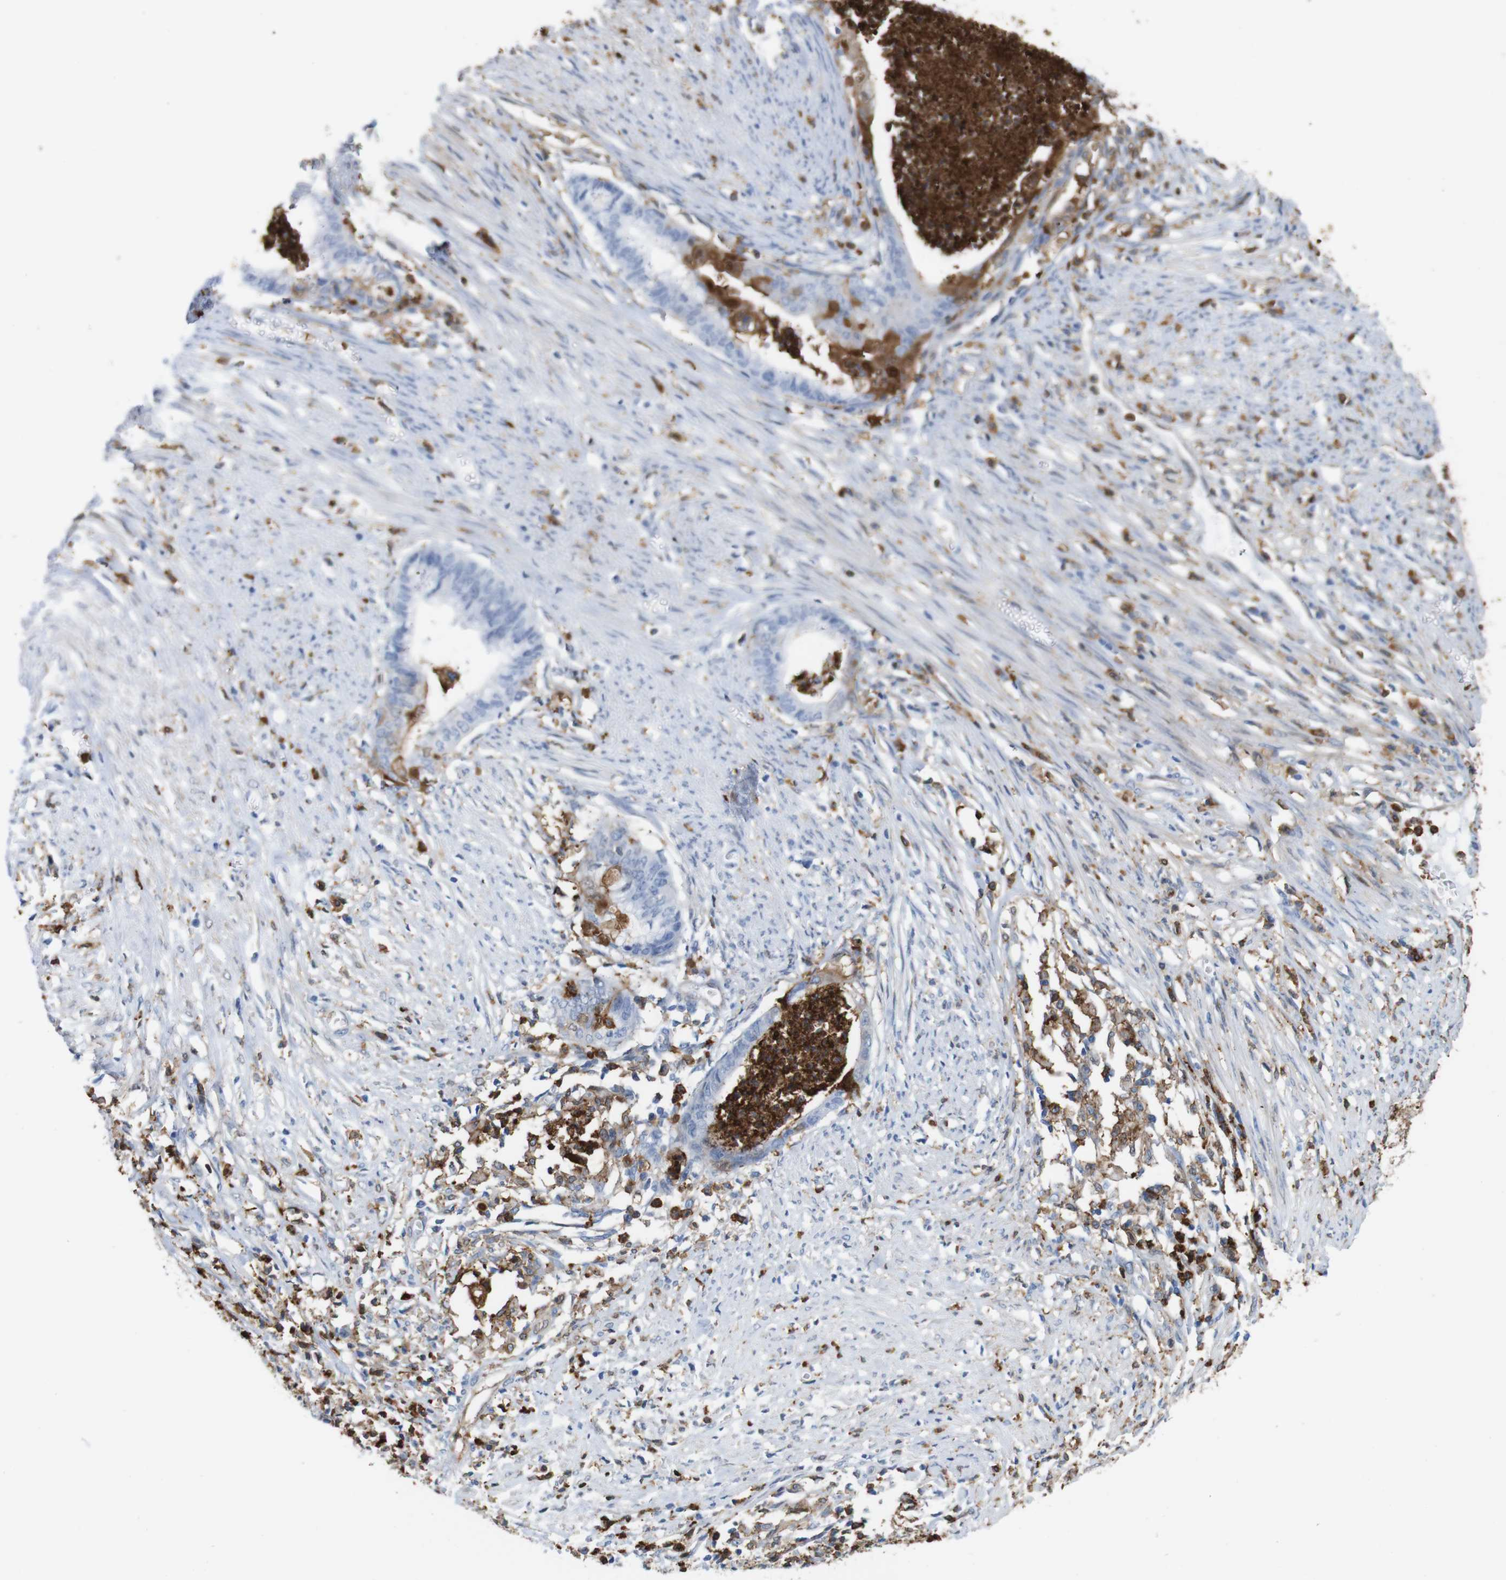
{"staining": {"intensity": "negative", "quantity": "none", "location": "none"}, "tissue": "endometrial cancer", "cell_type": "Tumor cells", "image_type": "cancer", "snomed": [{"axis": "morphology", "description": "Necrosis, NOS"}, {"axis": "morphology", "description": "Adenocarcinoma, NOS"}, {"axis": "topography", "description": "Endometrium"}], "caption": "This histopathology image is of endometrial cancer (adenocarcinoma) stained with immunohistochemistry (IHC) to label a protein in brown with the nuclei are counter-stained blue. There is no expression in tumor cells.", "gene": "ANXA1", "patient": {"sex": "female", "age": 79}}